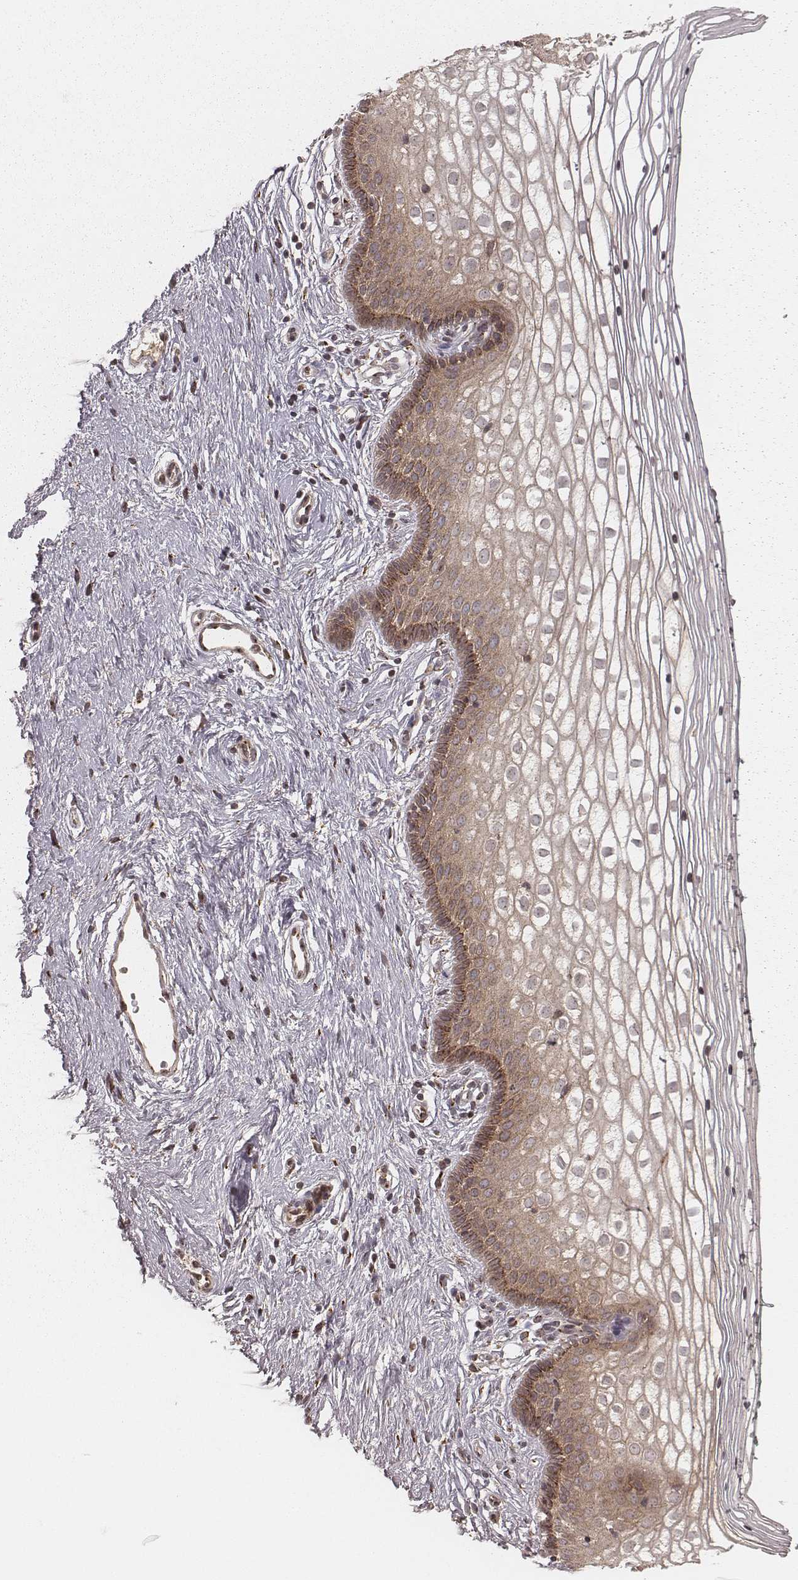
{"staining": {"intensity": "moderate", "quantity": ">75%", "location": "cytoplasmic/membranous"}, "tissue": "vagina", "cell_type": "Squamous epithelial cells", "image_type": "normal", "snomed": [{"axis": "morphology", "description": "Normal tissue, NOS"}, {"axis": "topography", "description": "Vagina"}], "caption": "Immunohistochemistry (DAB) staining of normal human vagina shows moderate cytoplasmic/membranous protein staining in approximately >75% of squamous epithelial cells.", "gene": "MYO19", "patient": {"sex": "female", "age": 36}}